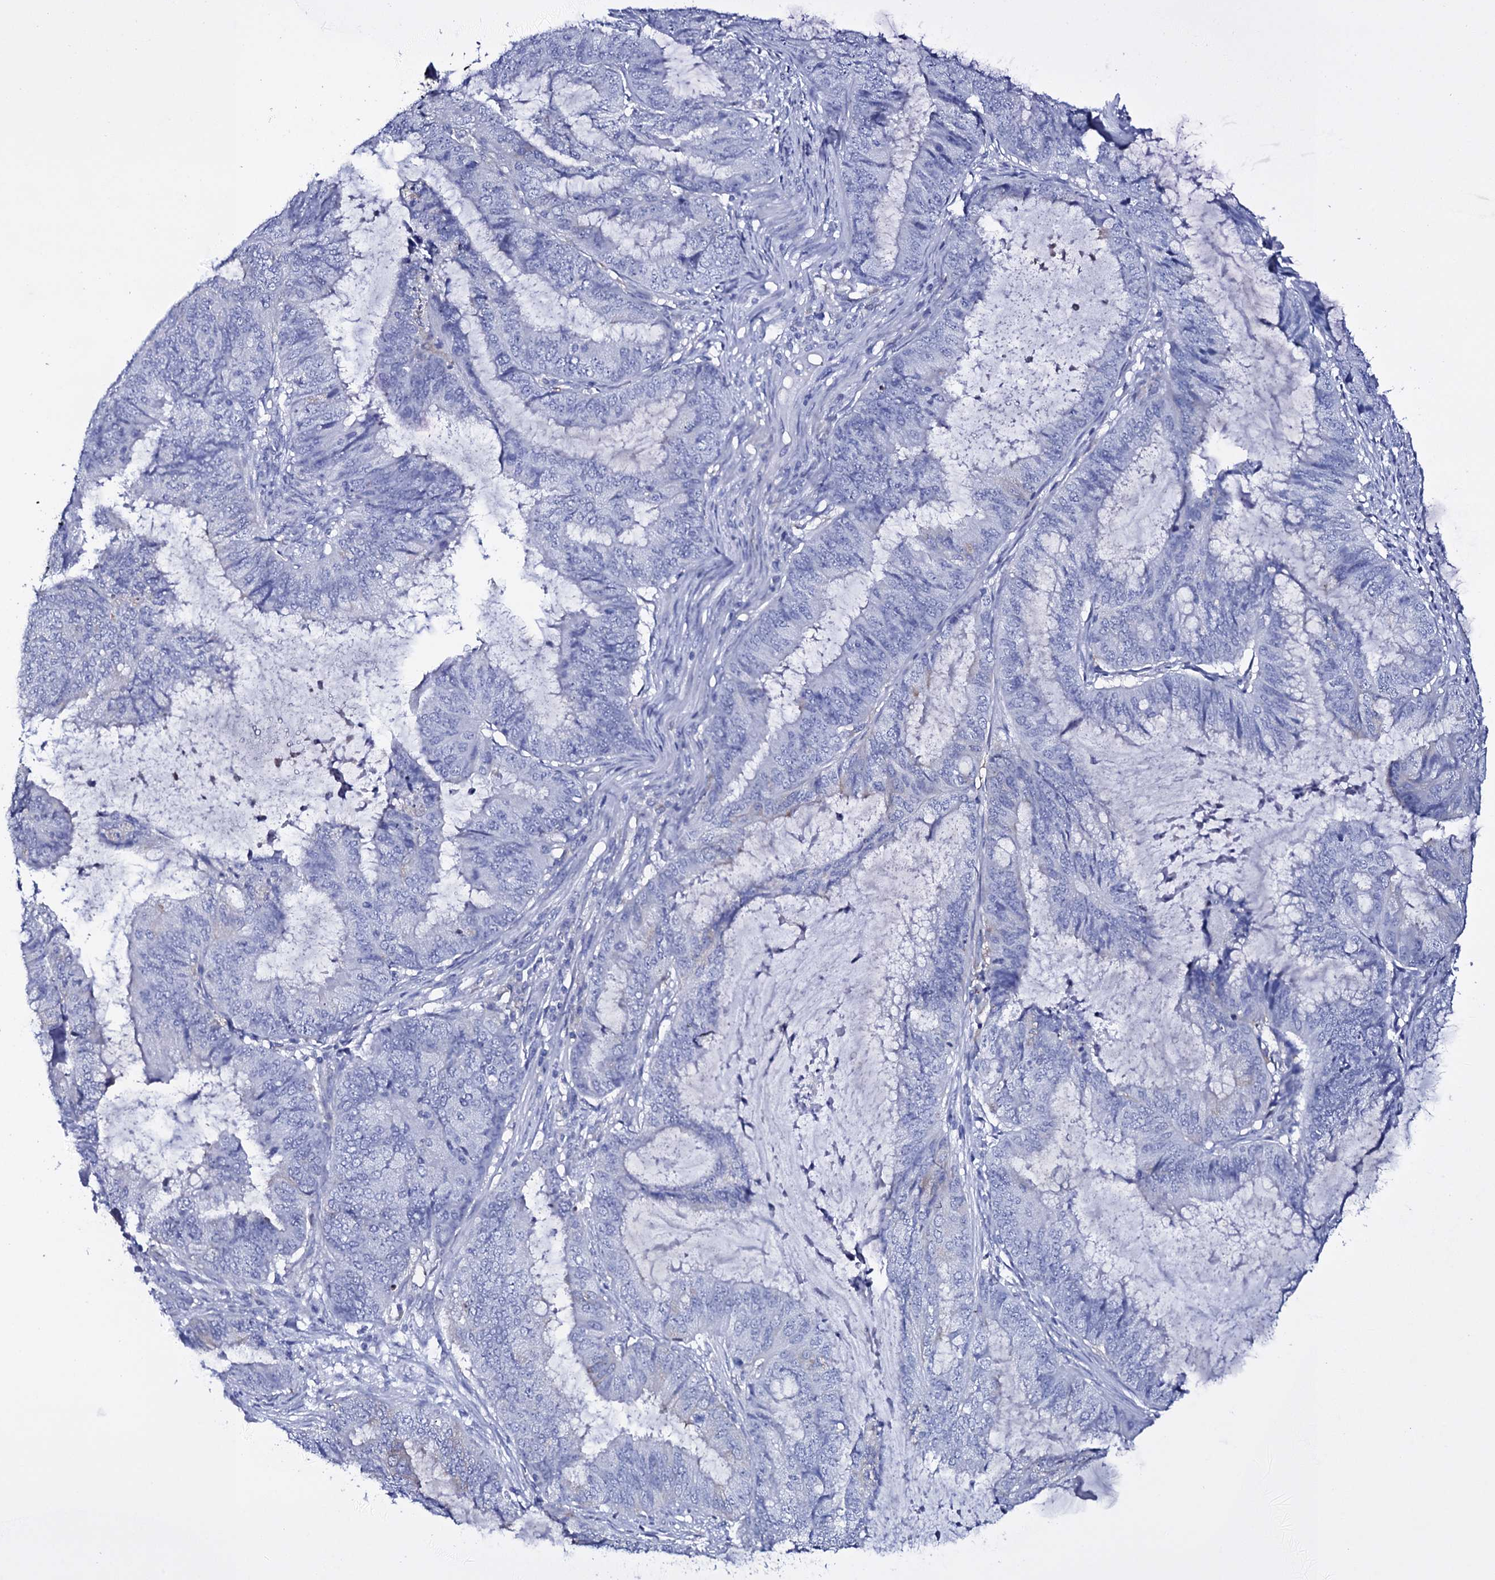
{"staining": {"intensity": "negative", "quantity": "none", "location": "none"}, "tissue": "endometrial cancer", "cell_type": "Tumor cells", "image_type": "cancer", "snomed": [{"axis": "morphology", "description": "Adenocarcinoma, NOS"}, {"axis": "topography", "description": "Endometrium"}], "caption": "The photomicrograph shows no staining of tumor cells in endometrial cancer. (DAB (3,3'-diaminobenzidine) IHC with hematoxylin counter stain).", "gene": "ITPRID2", "patient": {"sex": "female", "age": 81}}